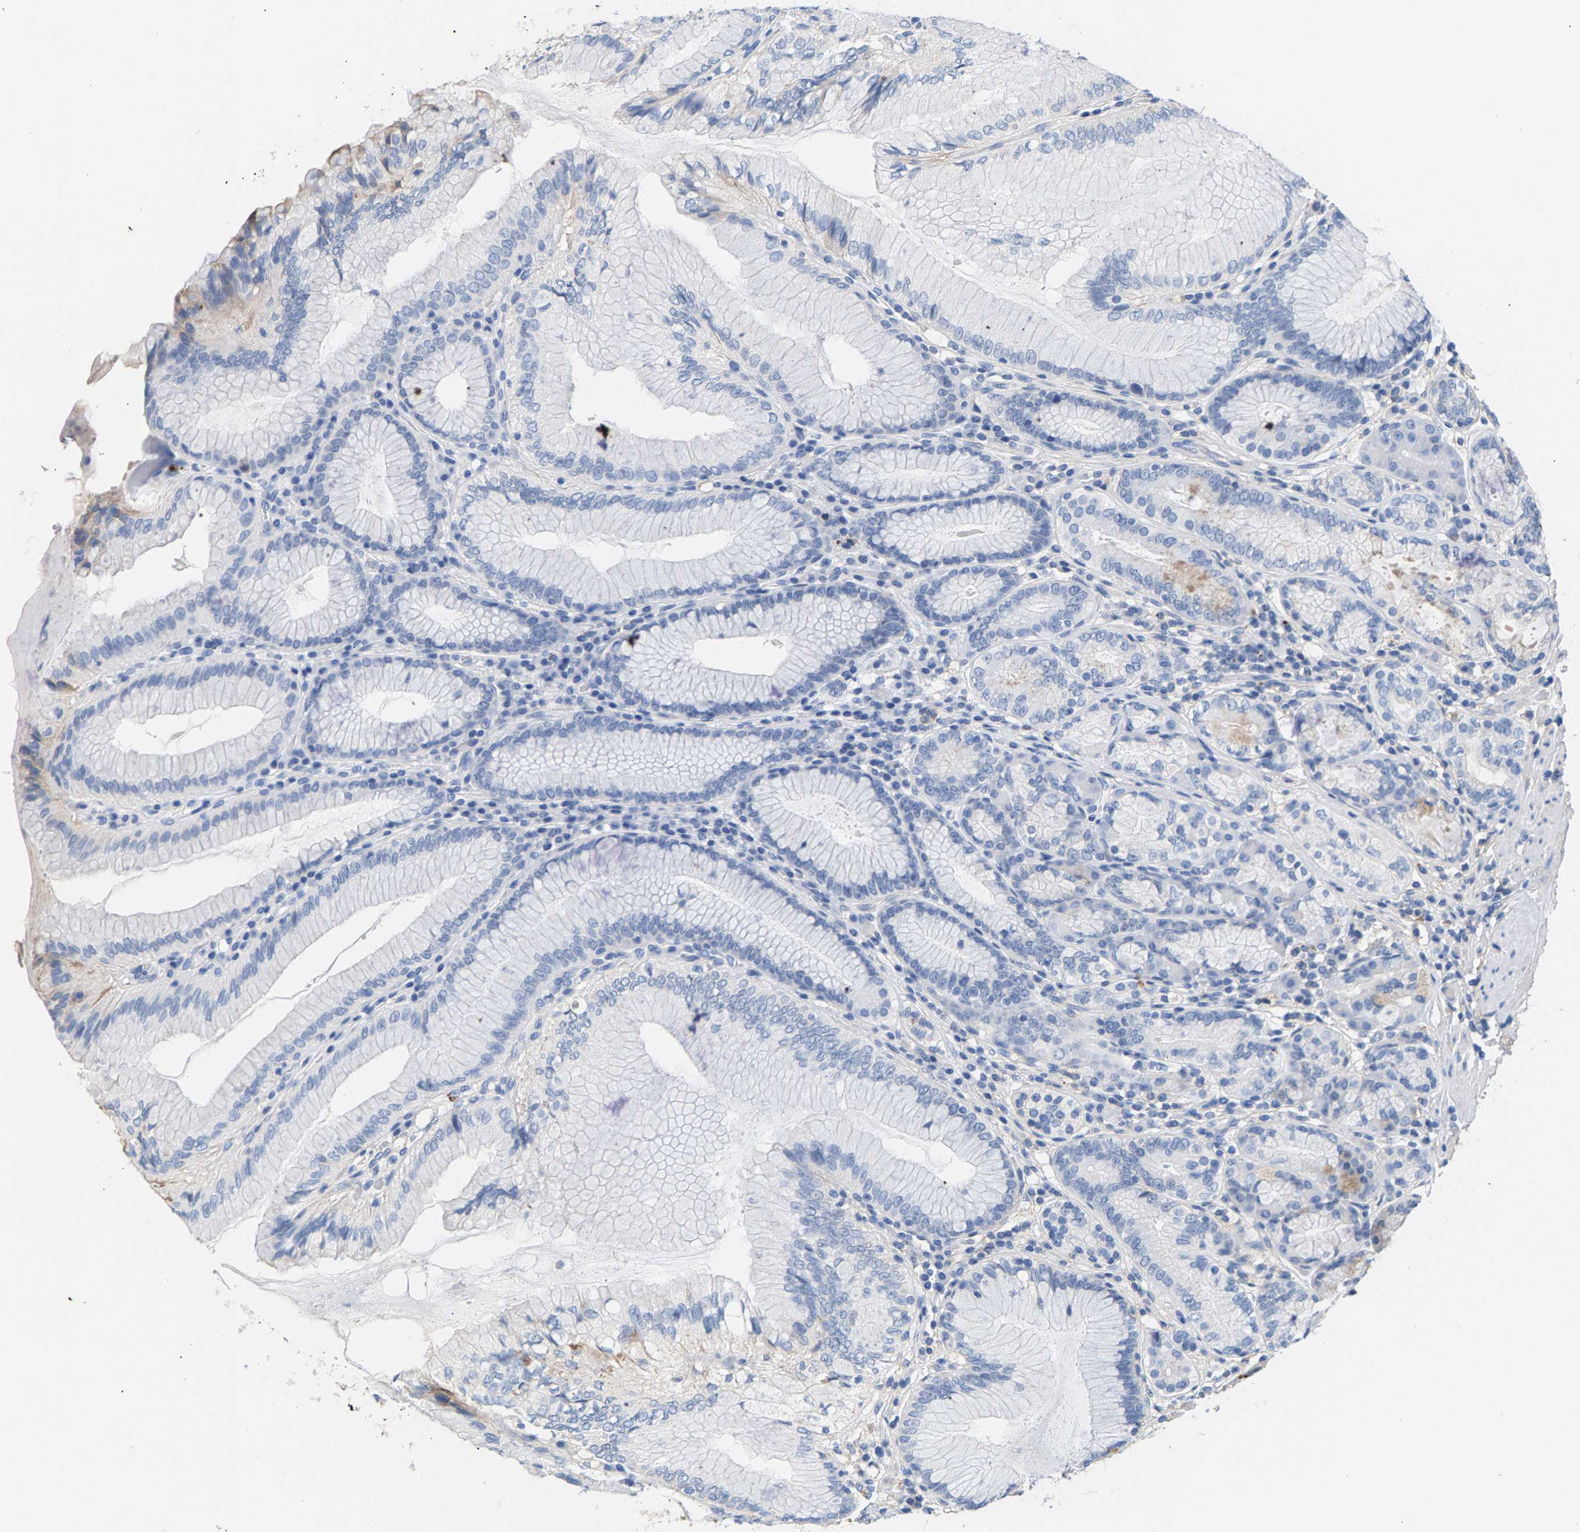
{"staining": {"intensity": "negative", "quantity": "none", "location": "none"}, "tissue": "stomach", "cell_type": "Glandular cells", "image_type": "normal", "snomed": [{"axis": "morphology", "description": "Normal tissue, NOS"}, {"axis": "topography", "description": "Stomach, lower"}], "caption": "IHC image of normal stomach: stomach stained with DAB (3,3'-diaminobenzidine) demonstrates no significant protein positivity in glandular cells. (DAB (3,3'-diaminobenzidine) immunohistochemistry (IHC) visualized using brightfield microscopy, high magnification).", "gene": "APOH", "patient": {"sex": "female", "age": 76}}